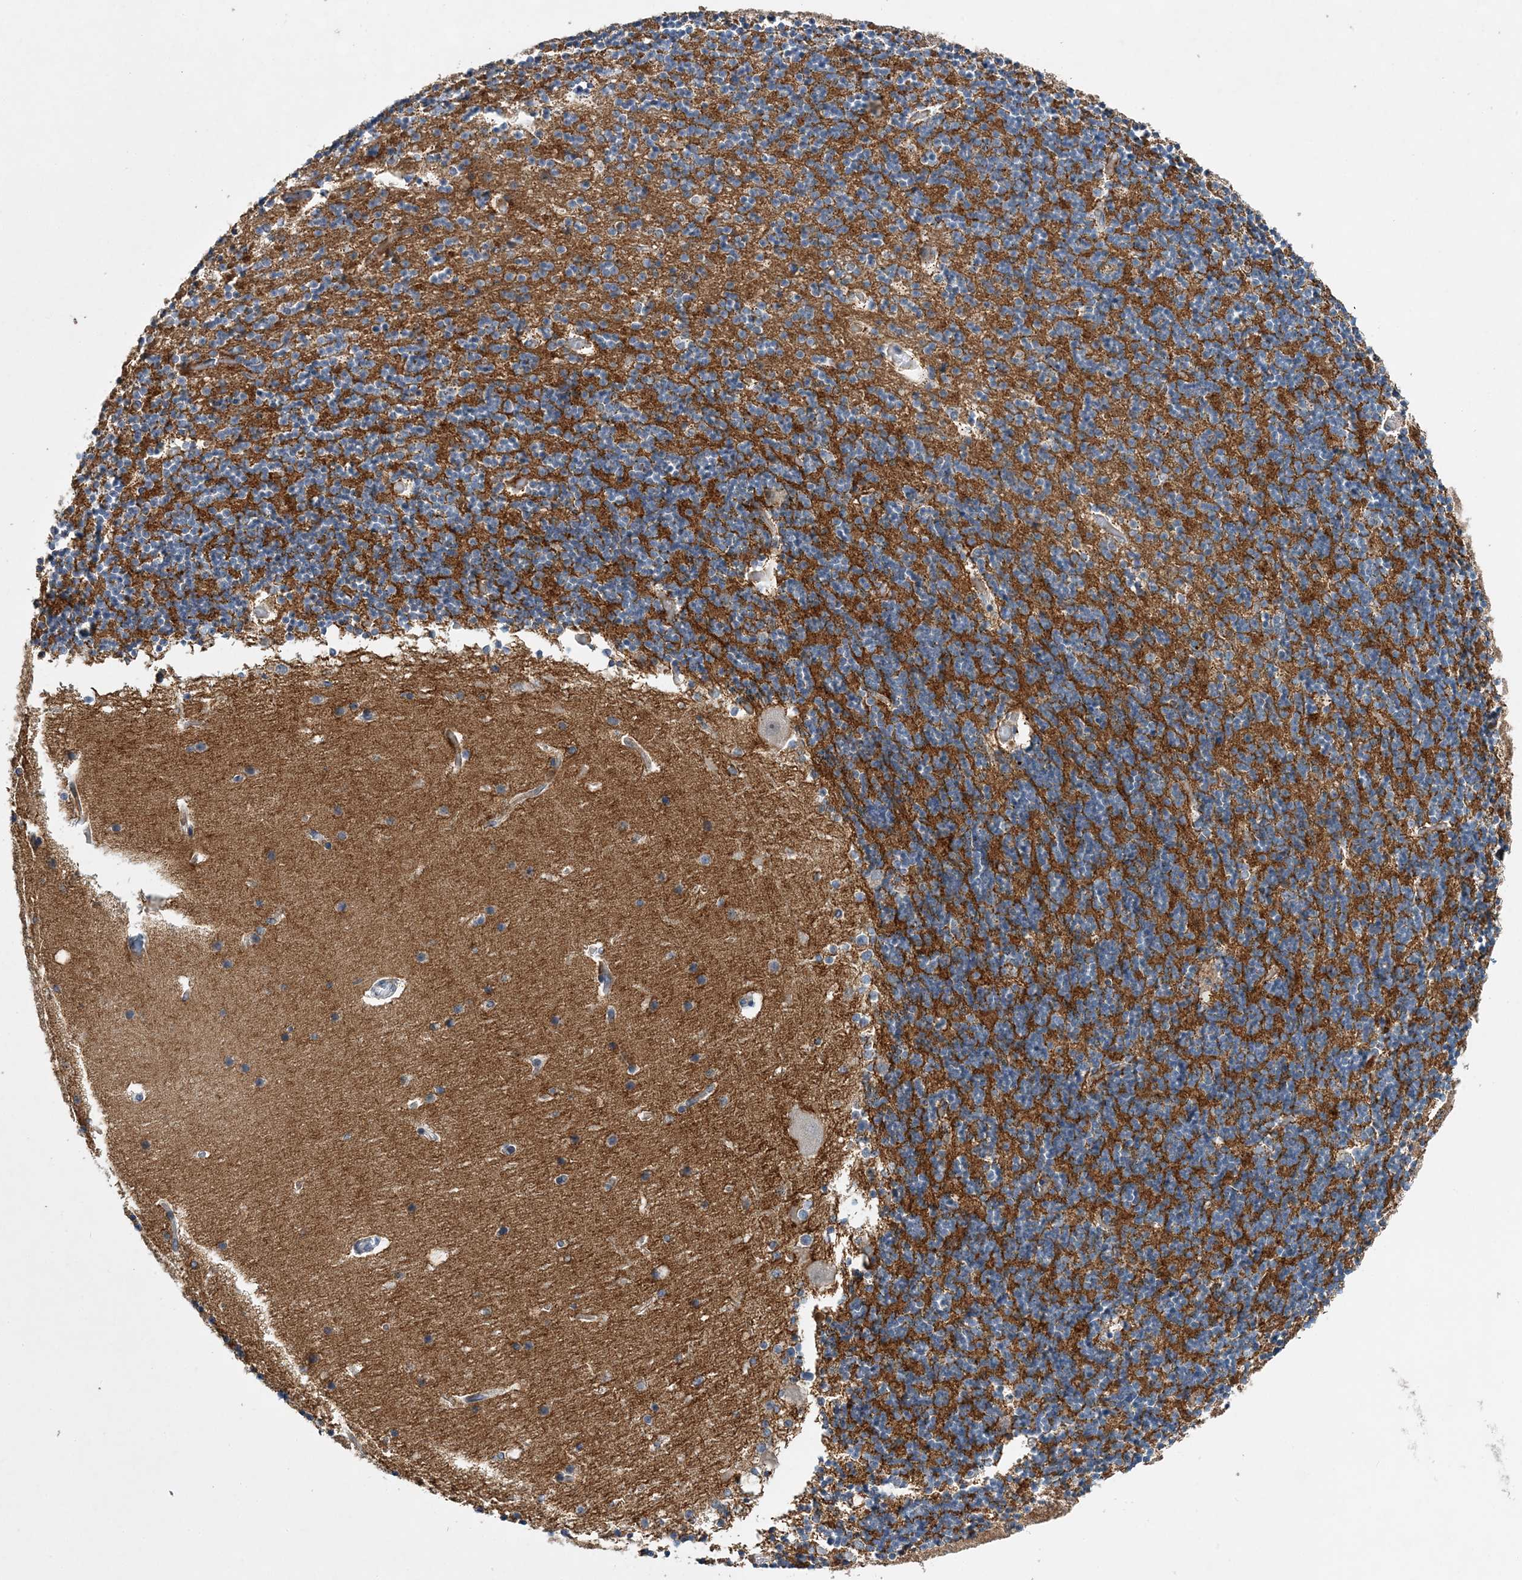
{"staining": {"intensity": "strong", "quantity": "25%-75%", "location": "cytoplasmic/membranous"}, "tissue": "cerebellum", "cell_type": "Cells in granular layer", "image_type": "normal", "snomed": [{"axis": "morphology", "description": "Normal tissue, NOS"}, {"axis": "topography", "description": "Cerebellum"}], "caption": "The image demonstrates a brown stain indicating the presence of a protein in the cytoplasmic/membranous of cells in granular layer in cerebellum. (Brightfield microscopy of DAB IHC at high magnification).", "gene": "TRAPPC13", "patient": {"sex": "male", "age": 57}}